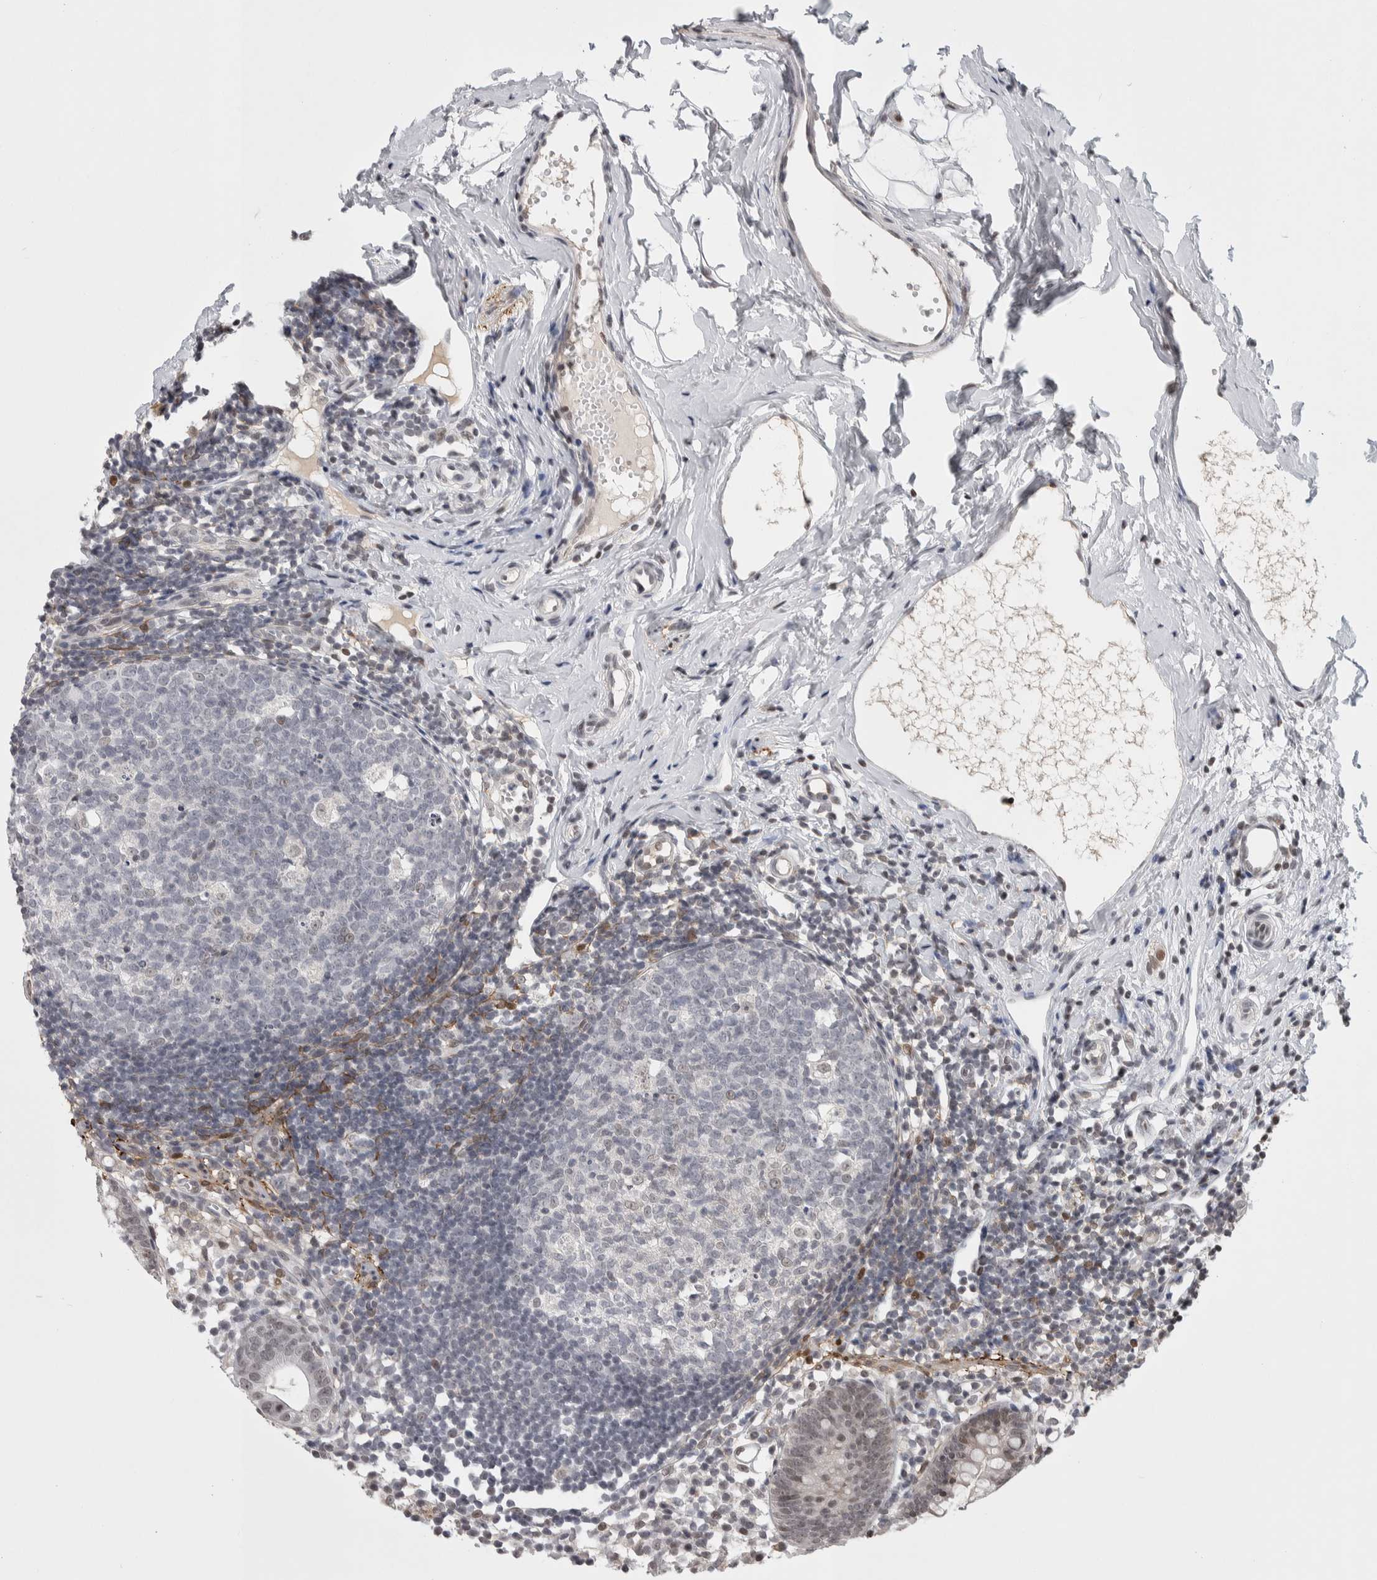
{"staining": {"intensity": "weak", "quantity": ">75%", "location": "nuclear"}, "tissue": "appendix", "cell_type": "Glandular cells", "image_type": "normal", "snomed": [{"axis": "morphology", "description": "Normal tissue, NOS"}, {"axis": "topography", "description": "Appendix"}], "caption": "Appendix stained with DAB IHC demonstrates low levels of weak nuclear positivity in approximately >75% of glandular cells.", "gene": "ZSCAN21", "patient": {"sex": "female", "age": 20}}